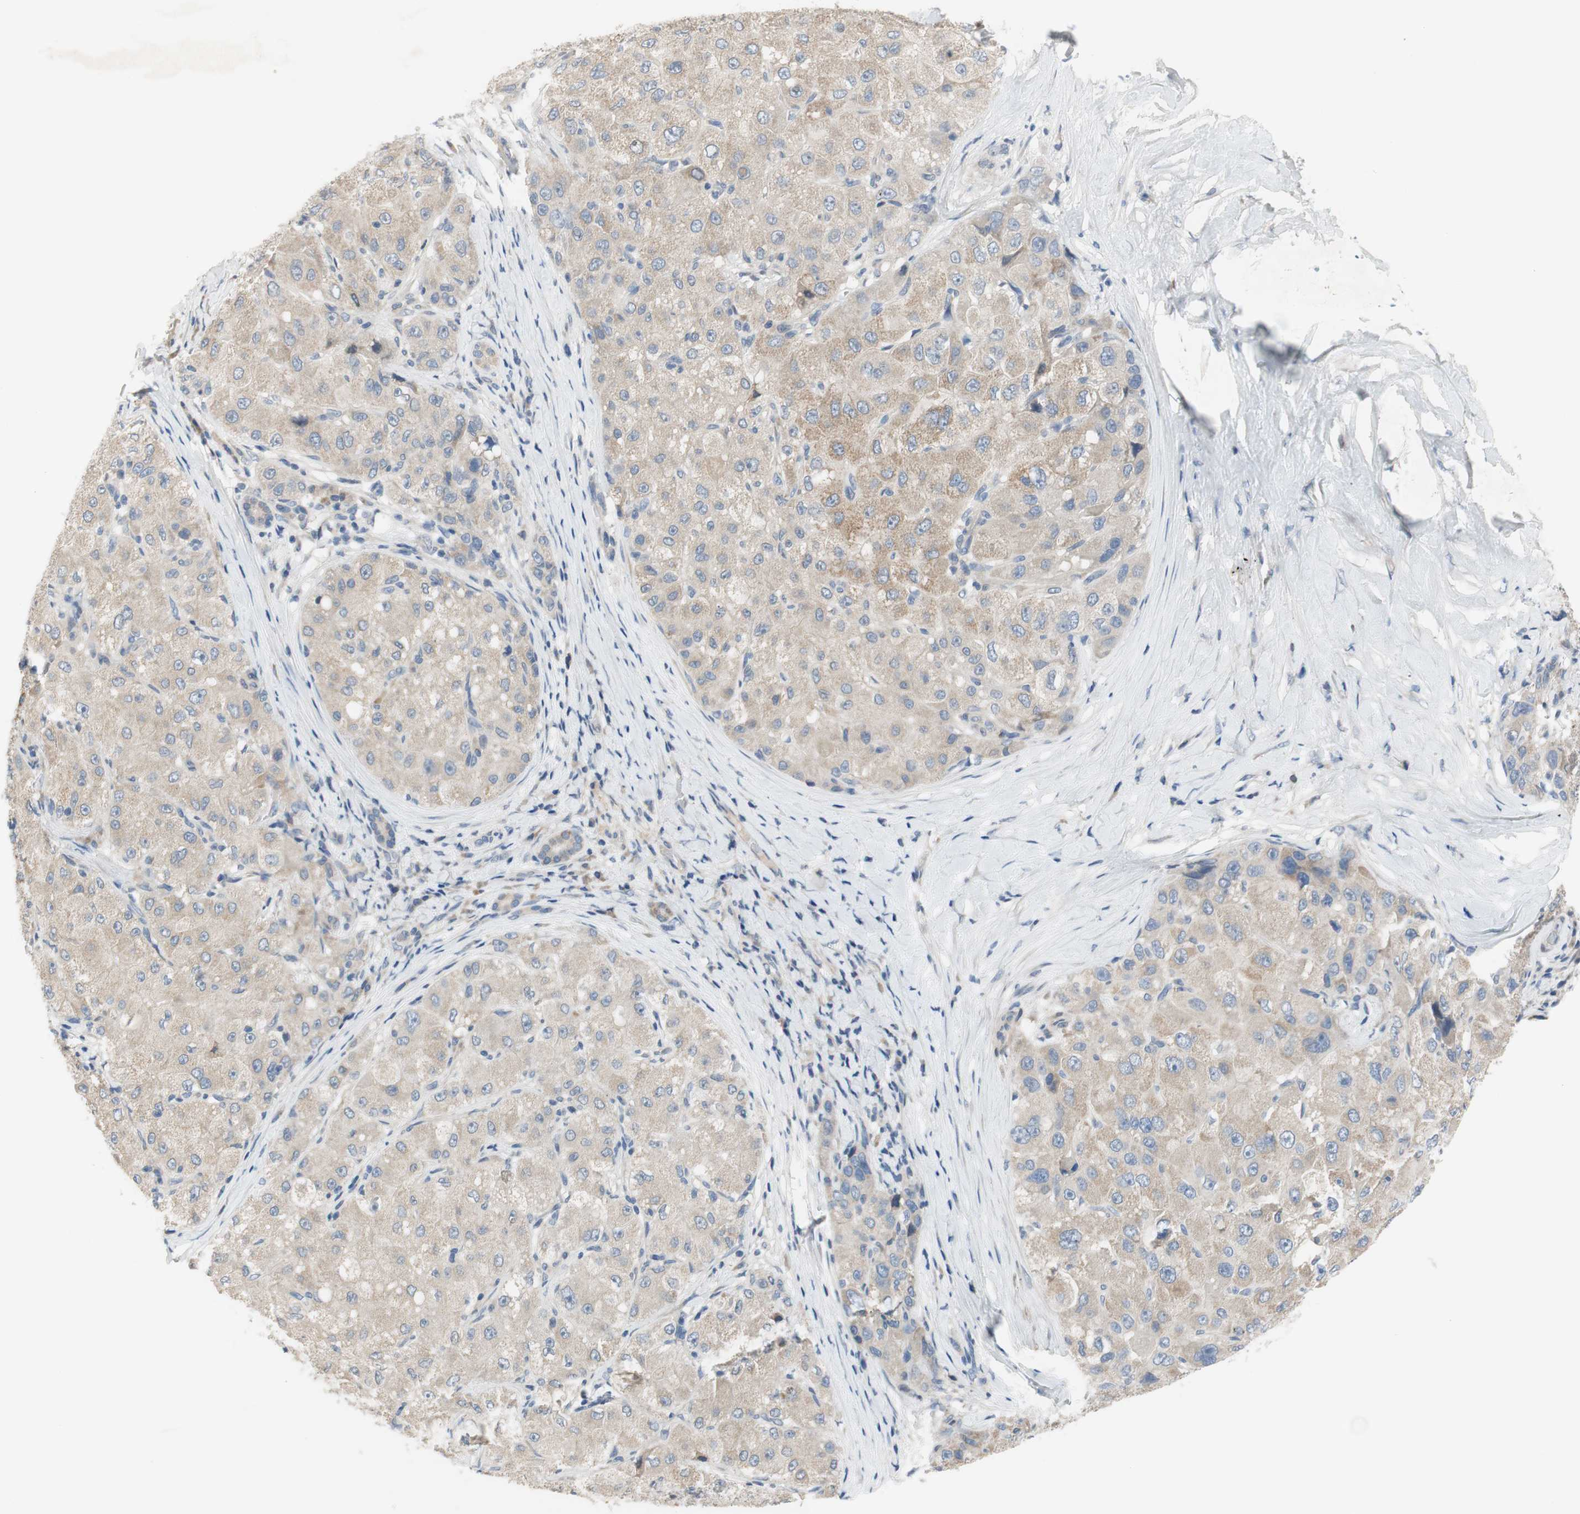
{"staining": {"intensity": "weak", "quantity": "25%-75%", "location": "cytoplasmic/membranous"}, "tissue": "liver cancer", "cell_type": "Tumor cells", "image_type": "cancer", "snomed": [{"axis": "morphology", "description": "Carcinoma, Hepatocellular, NOS"}, {"axis": "topography", "description": "Liver"}], "caption": "Protein staining reveals weak cytoplasmic/membranous staining in about 25%-75% of tumor cells in liver cancer (hepatocellular carcinoma).", "gene": "TACR3", "patient": {"sex": "male", "age": 80}}